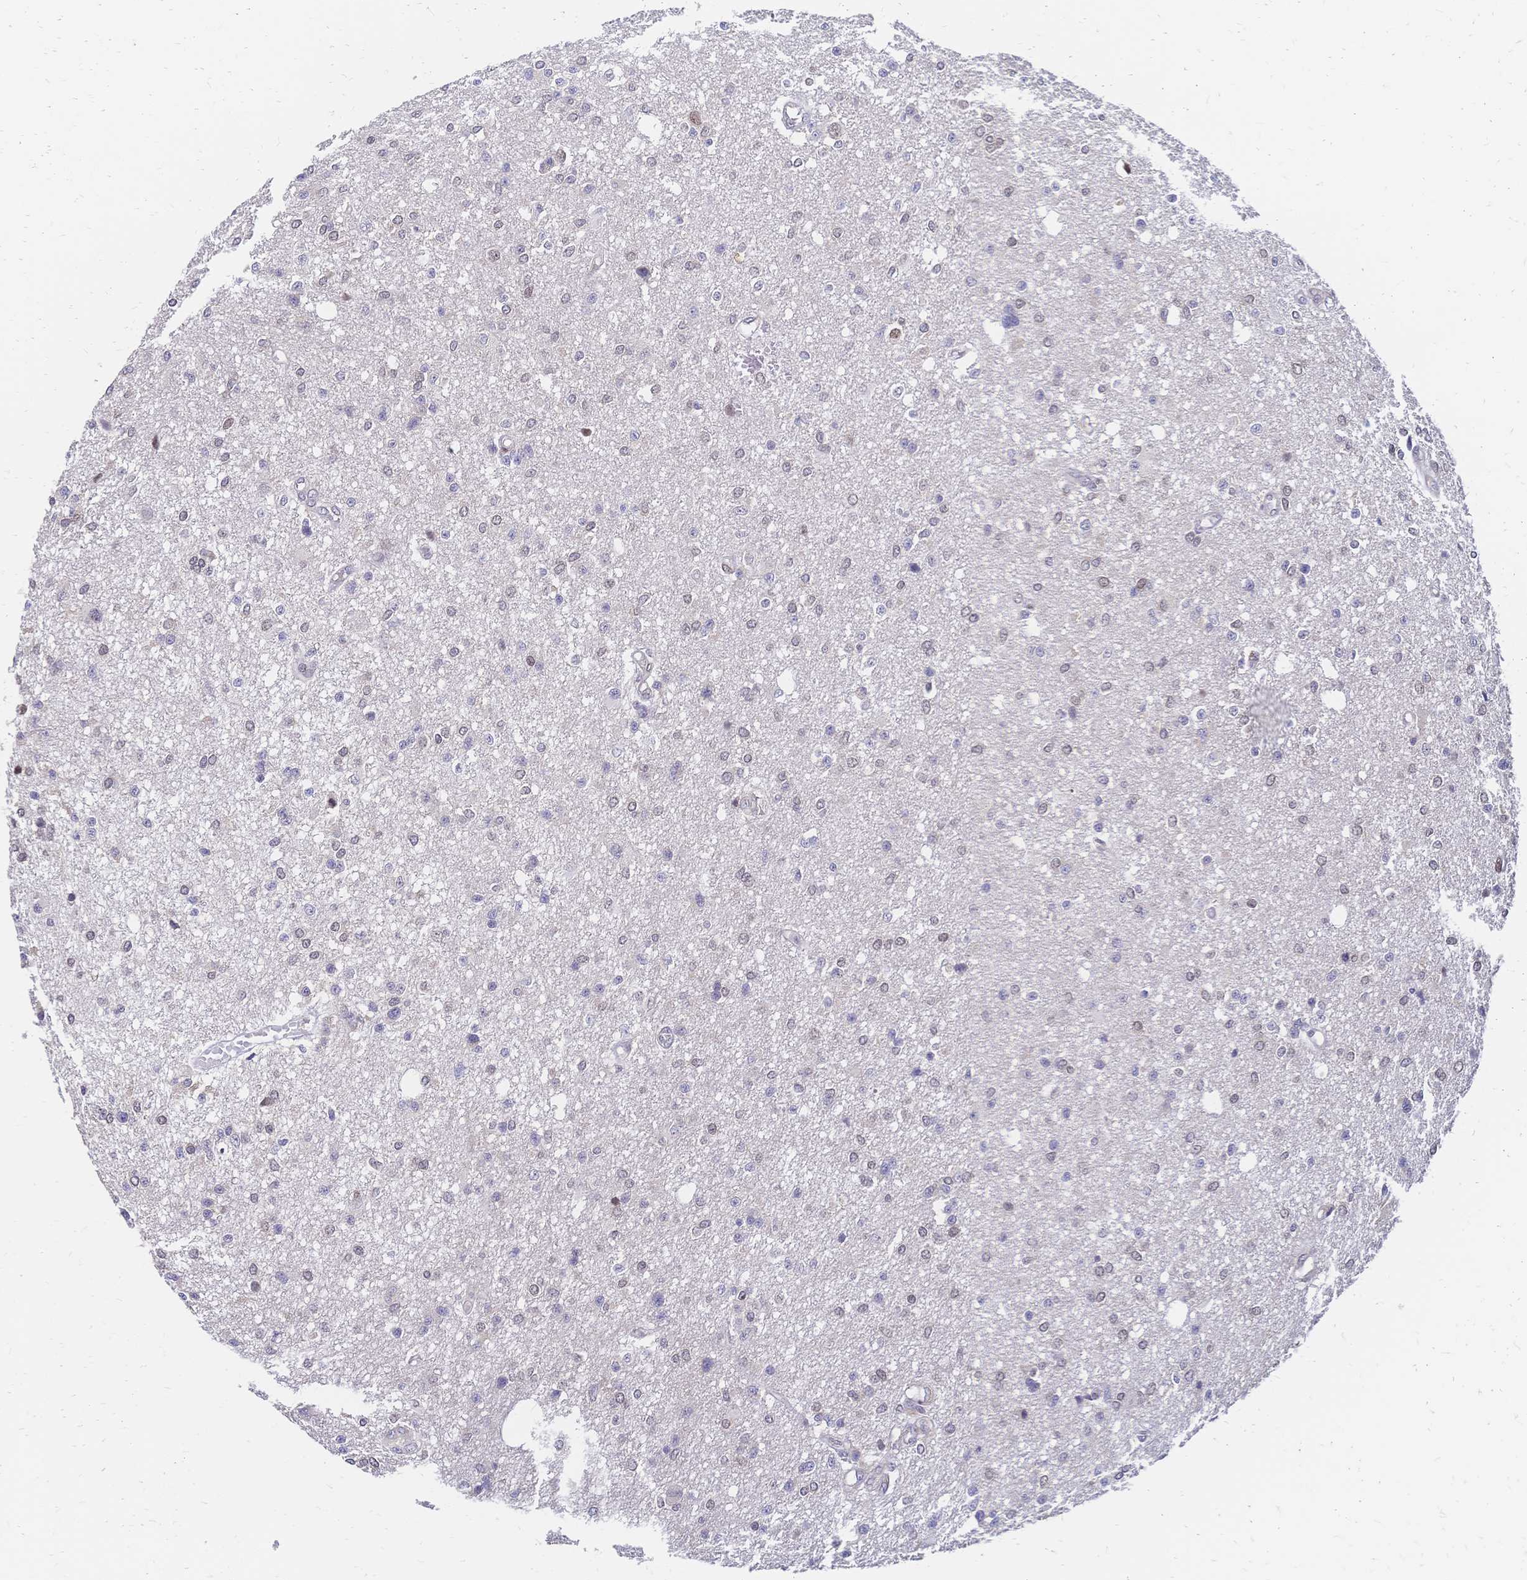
{"staining": {"intensity": "negative", "quantity": "none", "location": "none"}, "tissue": "glioma", "cell_type": "Tumor cells", "image_type": "cancer", "snomed": [{"axis": "morphology", "description": "Glioma, malignant, Low grade"}, {"axis": "topography", "description": "Brain"}], "caption": "There is no significant expression in tumor cells of low-grade glioma (malignant). (Stains: DAB (3,3'-diaminobenzidine) IHC with hematoxylin counter stain, Microscopy: brightfield microscopy at high magnification).", "gene": "CBX7", "patient": {"sex": "male", "age": 26}}